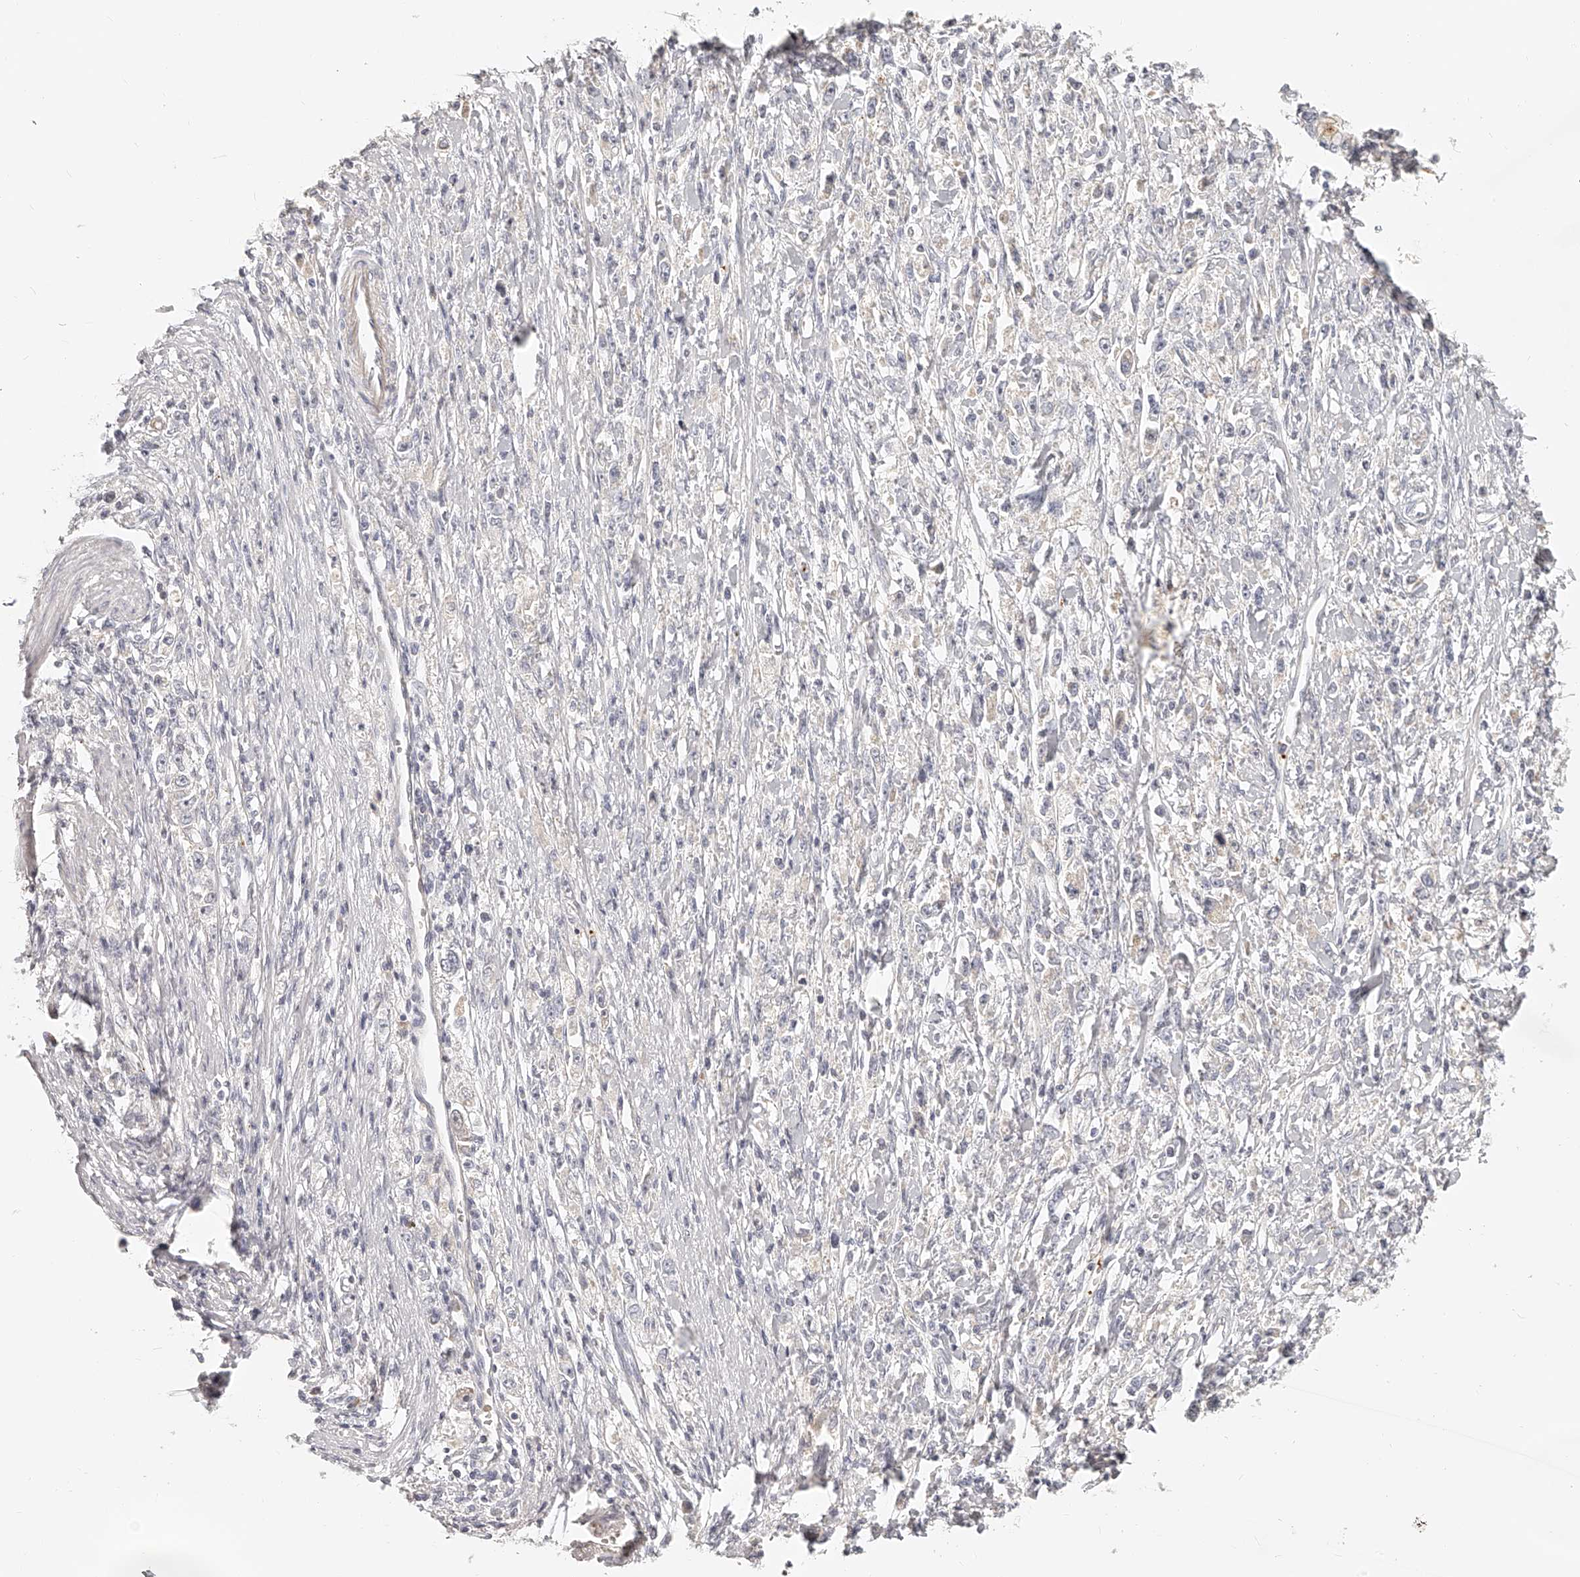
{"staining": {"intensity": "negative", "quantity": "none", "location": "none"}, "tissue": "stomach cancer", "cell_type": "Tumor cells", "image_type": "cancer", "snomed": [{"axis": "morphology", "description": "Adenocarcinoma, NOS"}, {"axis": "topography", "description": "Stomach"}], "caption": "The image exhibits no staining of tumor cells in adenocarcinoma (stomach).", "gene": "ITGB3", "patient": {"sex": "female", "age": 59}}